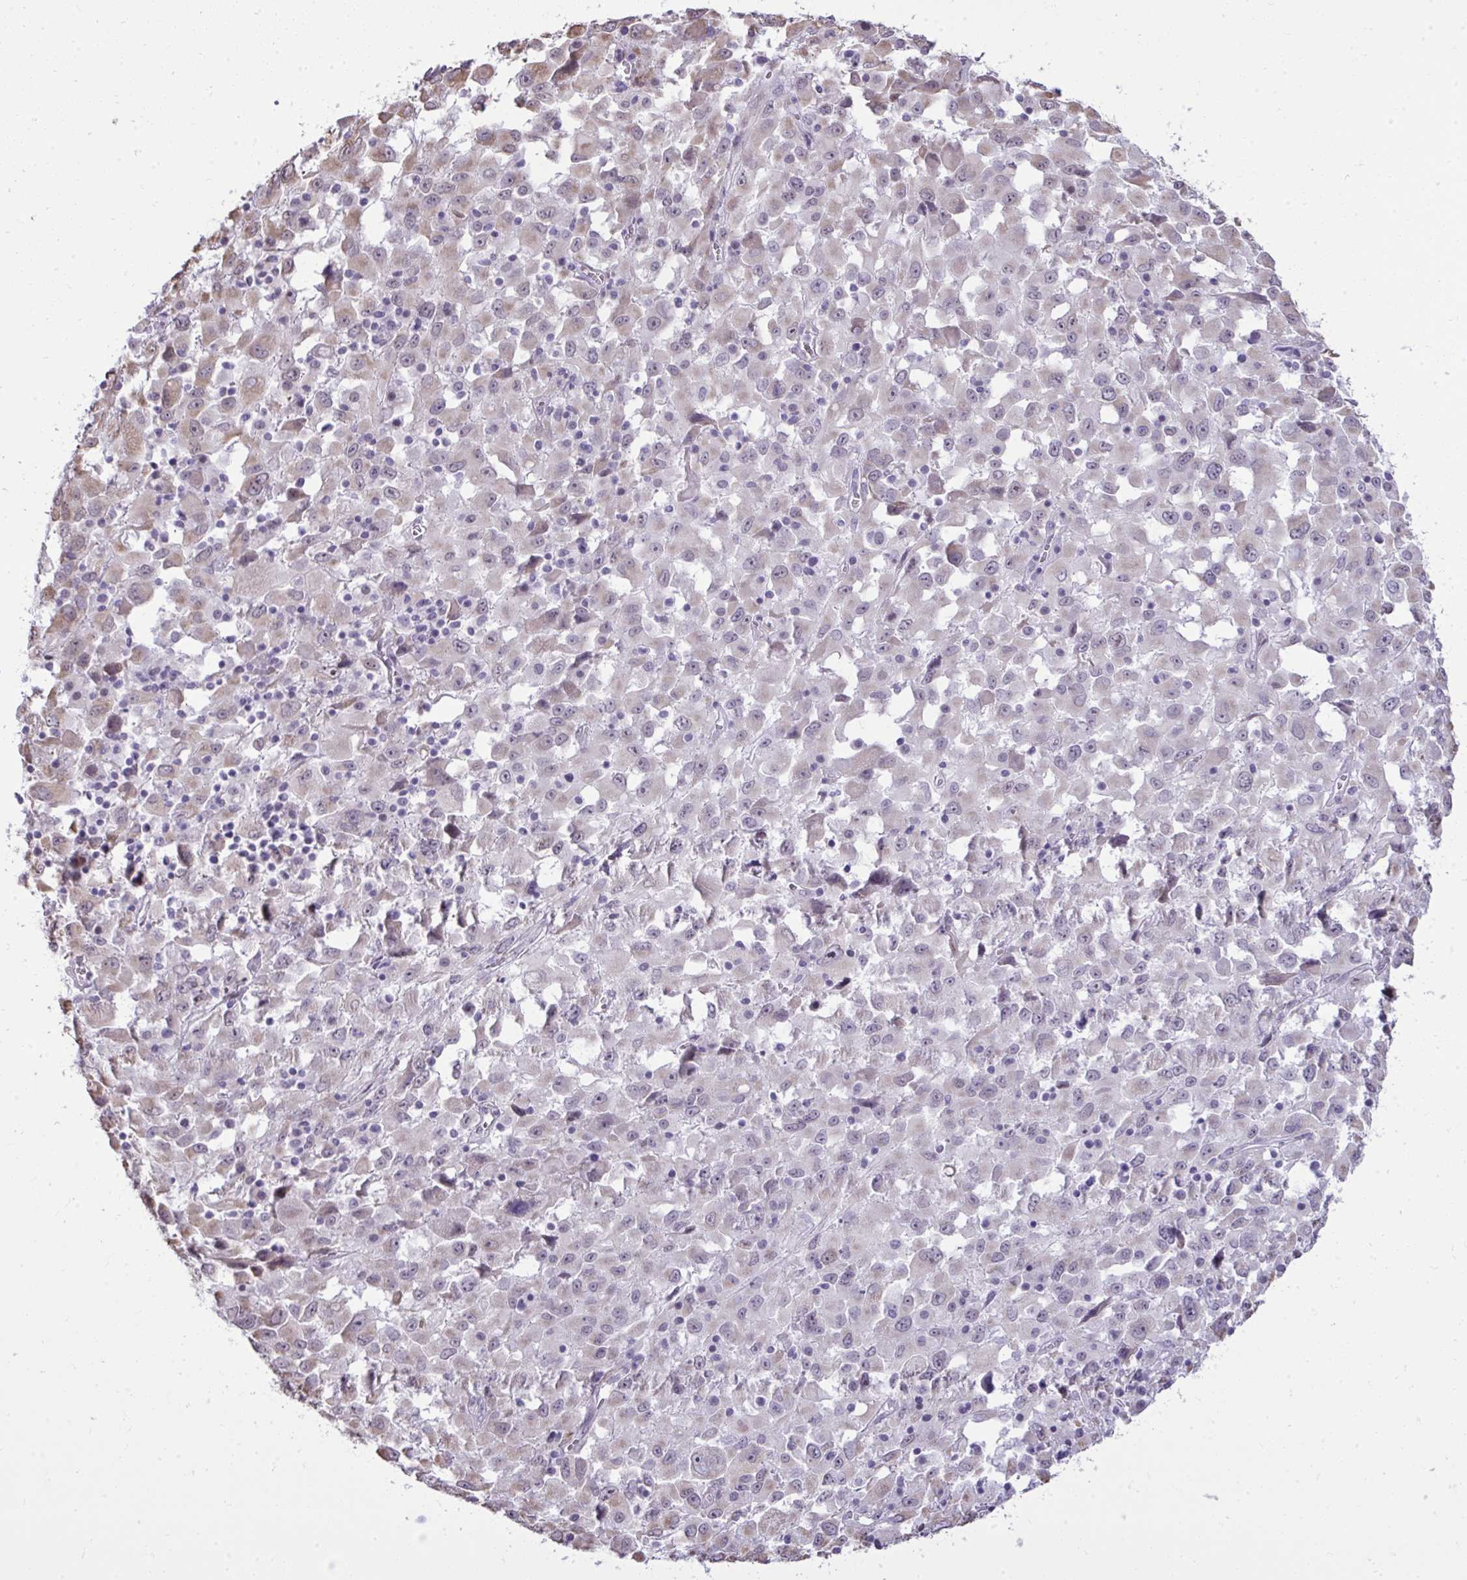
{"staining": {"intensity": "negative", "quantity": "none", "location": "none"}, "tissue": "melanoma", "cell_type": "Tumor cells", "image_type": "cancer", "snomed": [{"axis": "morphology", "description": "Malignant melanoma, Metastatic site"}, {"axis": "topography", "description": "Soft tissue"}], "caption": "There is no significant staining in tumor cells of melanoma.", "gene": "NPPA", "patient": {"sex": "male", "age": 50}}